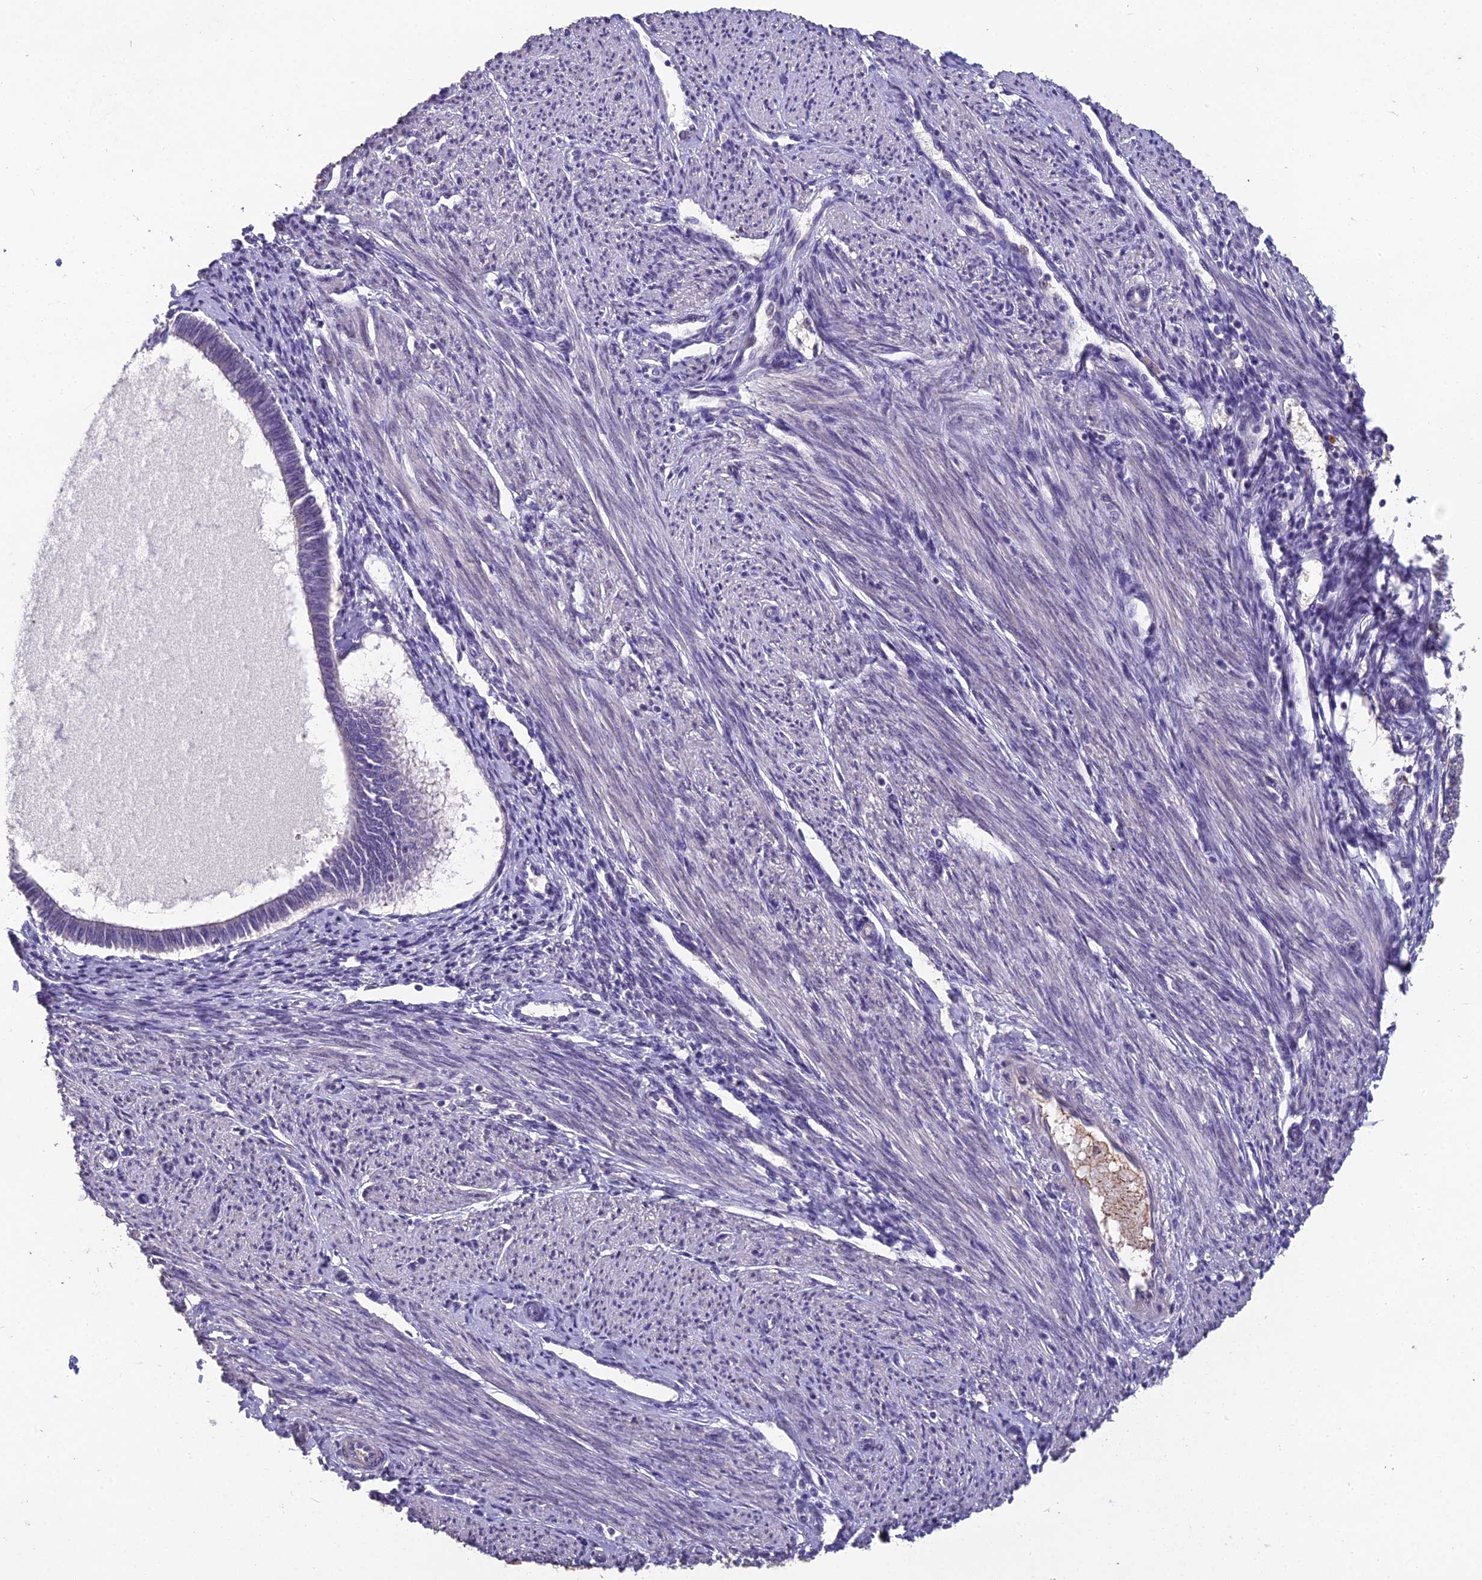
{"staining": {"intensity": "negative", "quantity": "none", "location": "none"}, "tissue": "endometrial cancer", "cell_type": "Tumor cells", "image_type": "cancer", "snomed": [{"axis": "morphology", "description": "Adenocarcinoma, NOS"}, {"axis": "topography", "description": "Endometrium"}], "caption": "This is a image of immunohistochemistry staining of endometrial cancer, which shows no staining in tumor cells.", "gene": "CEACAM16", "patient": {"sex": "female", "age": 58}}